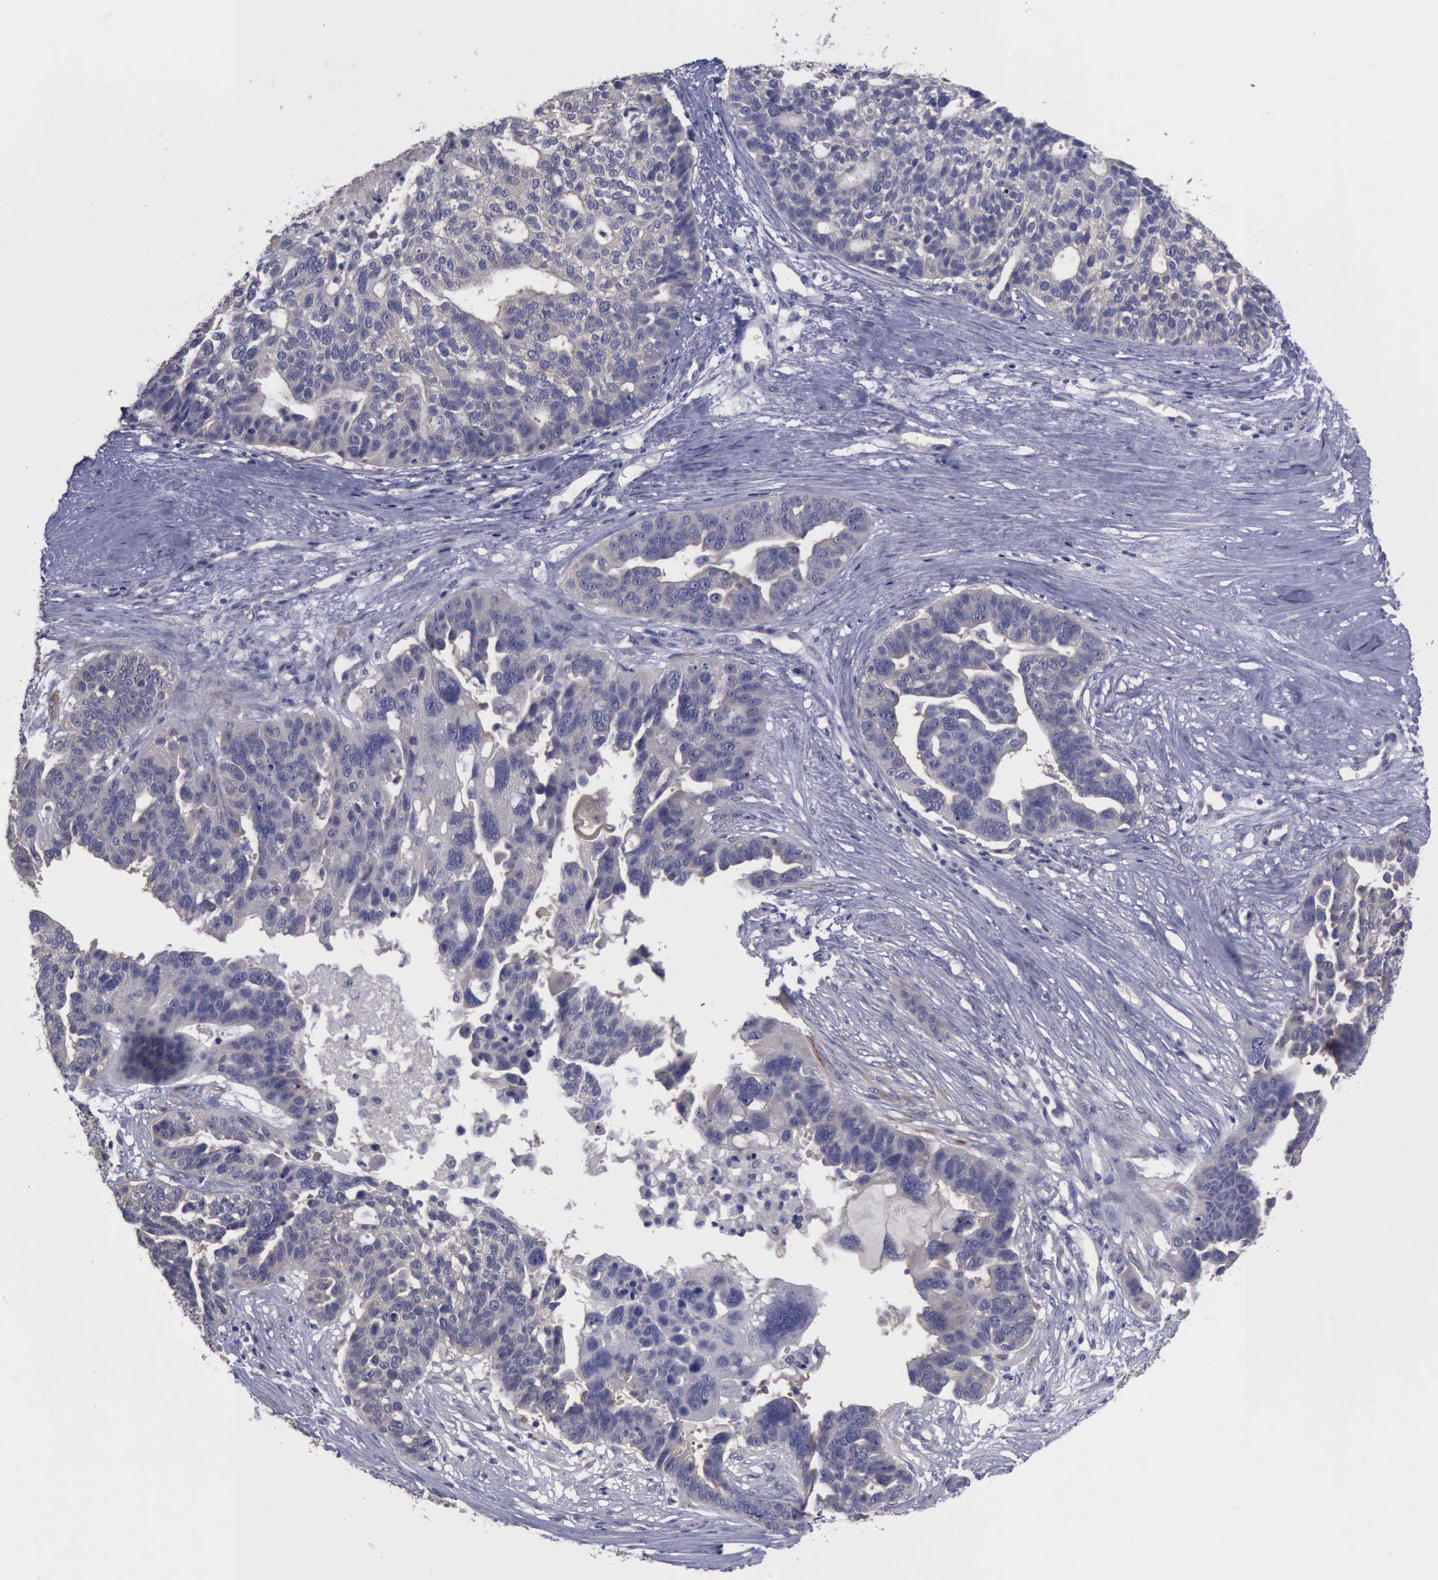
{"staining": {"intensity": "negative", "quantity": "none", "location": "none"}, "tissue": "ovarian cancer", "cell_type": "Tumor cells", "image_type": "cancer", "snomed": [{"axis": "morphology", "description": "Cystadenocarcinoma, serous, NOS"}, {"axis": "topography", "description": "Ovary"}], "caption": "This is a histopathology image of IHC staining of ovarian cancer (serous cystadenocarcinoma), which shows no staining in tumor cells.", "gene": "PHKA1", "patient": {"sex": "female", "age": 59}}